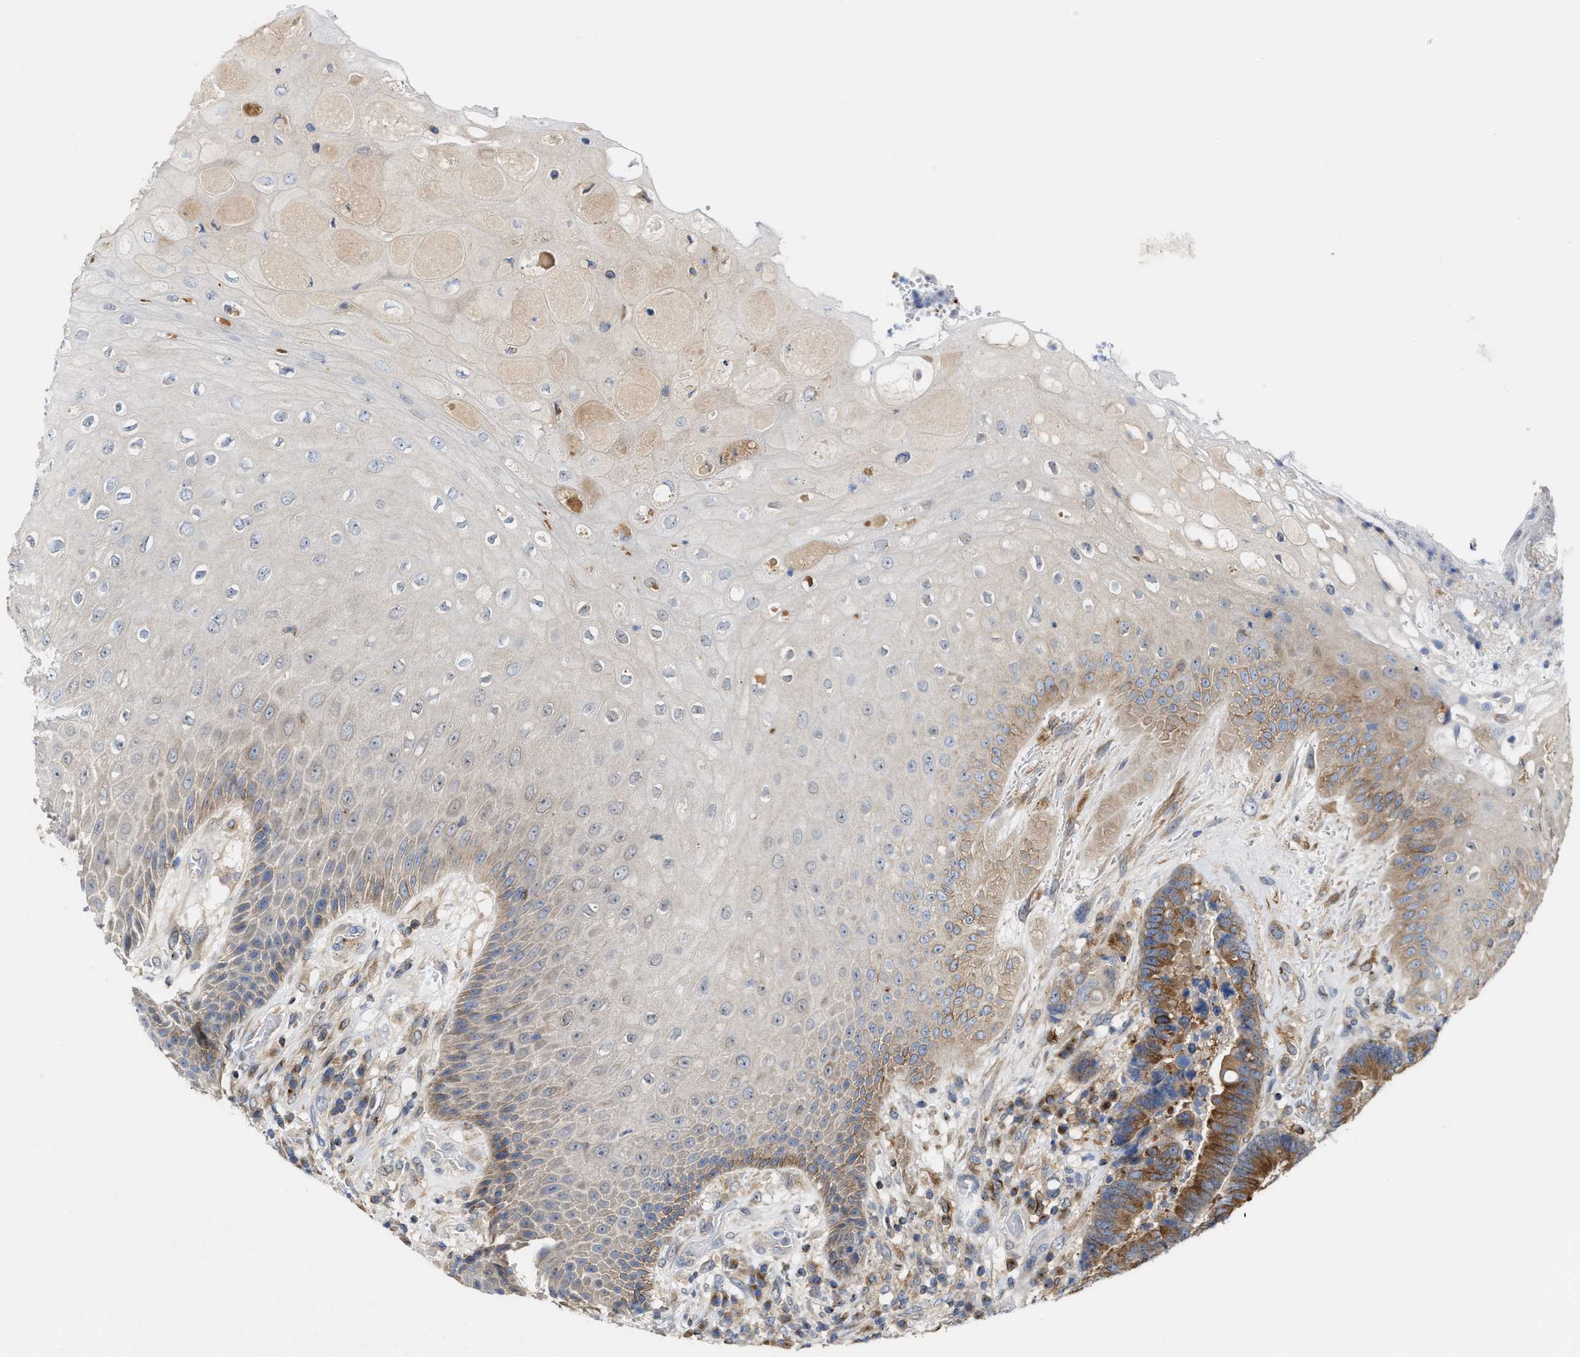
{"staining": {"intensity": "moderate", "quantity": ">75%", "location": "cytoplasmic/membranous"}, "tissue": "colorectal cancer", "cell_type": "Tumor cells", "image_type": "cancer", "snomed": [{"axis": "morphology", "description": "Adenocarcinoma, NOS"}, {"axis": "topography", "description": "Rectum"}, {"axis": "topography", "description": "Anal"}], "caption": "A brown stain highlights moderate cytoplasmic/membranous staining of a protein in human colorectal cancer (adenocarcinoma) tumor cells. The staining was performed using DAB to visualize the protein expression in brown, while the nuclei were stained in blue with hematoxylin (Magnification: 20x).", "gene": "BBLN", "patient": {"sex": "female", "age": 89}}